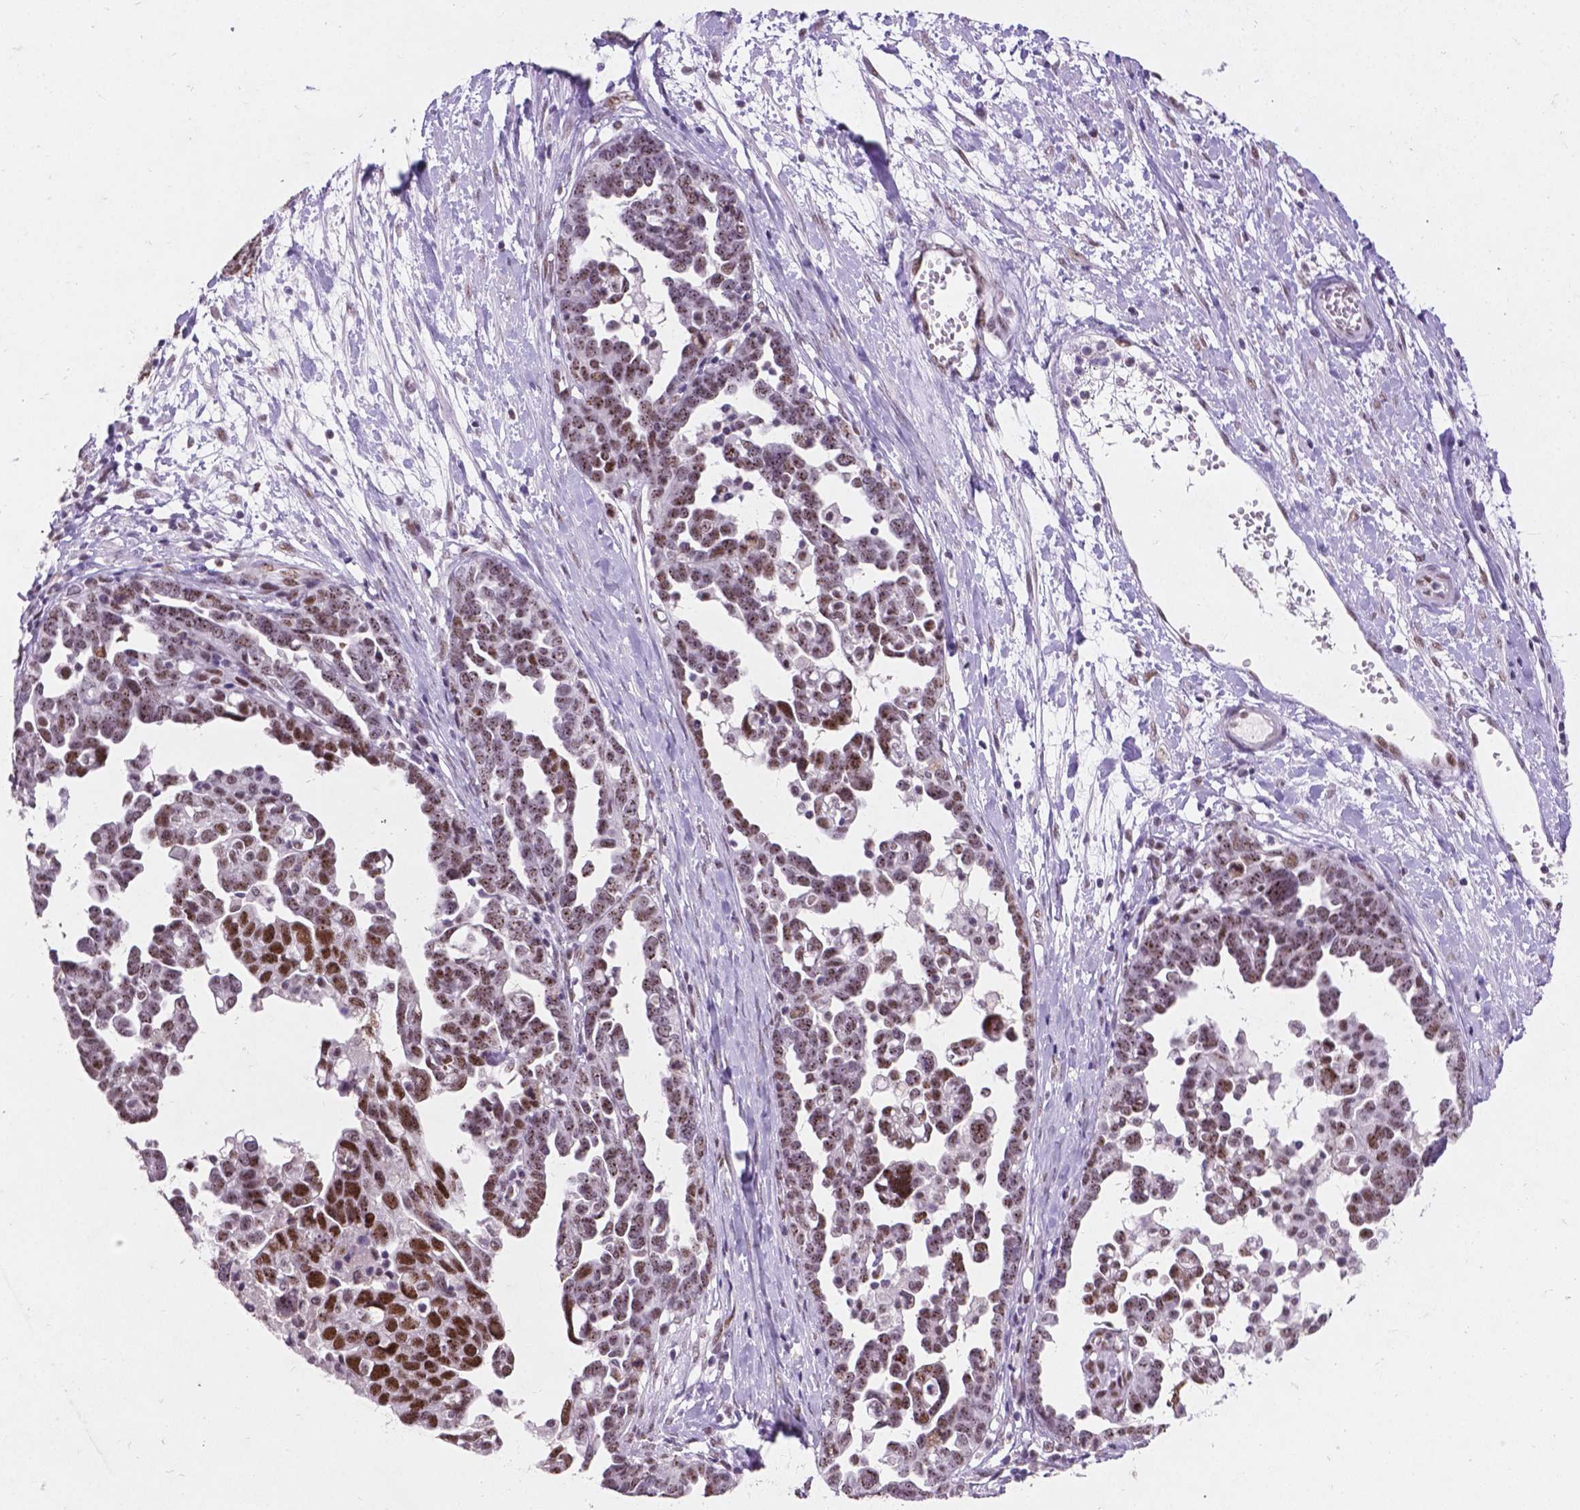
{"staining": {"intensity": "moderate", "quantity": ">75%", "location": "nuclear"}, "tissue": "ovarian cancer", "cell_type": "Tumor cells", "image_type": "cancer", "snomed": [{"axis": "morphology", "description": "Cystadenocarcinoma, serous, NOS"}, {"axis": "topography", "description": "Ovary"}], "caption": "A medium amount of moderate nuclear expression is identified in approximately >75% of tumor cells in ovarian serous cystadenocarcinoma tissue. The staining is performed using DAB (3,3'-diaminobenzidine) brown chromogen to label protein expression. The nuclei are counter-stained blue using hematoxylin.", "gene": "COIL", "patient": {"sex": "female", "age": 54}}